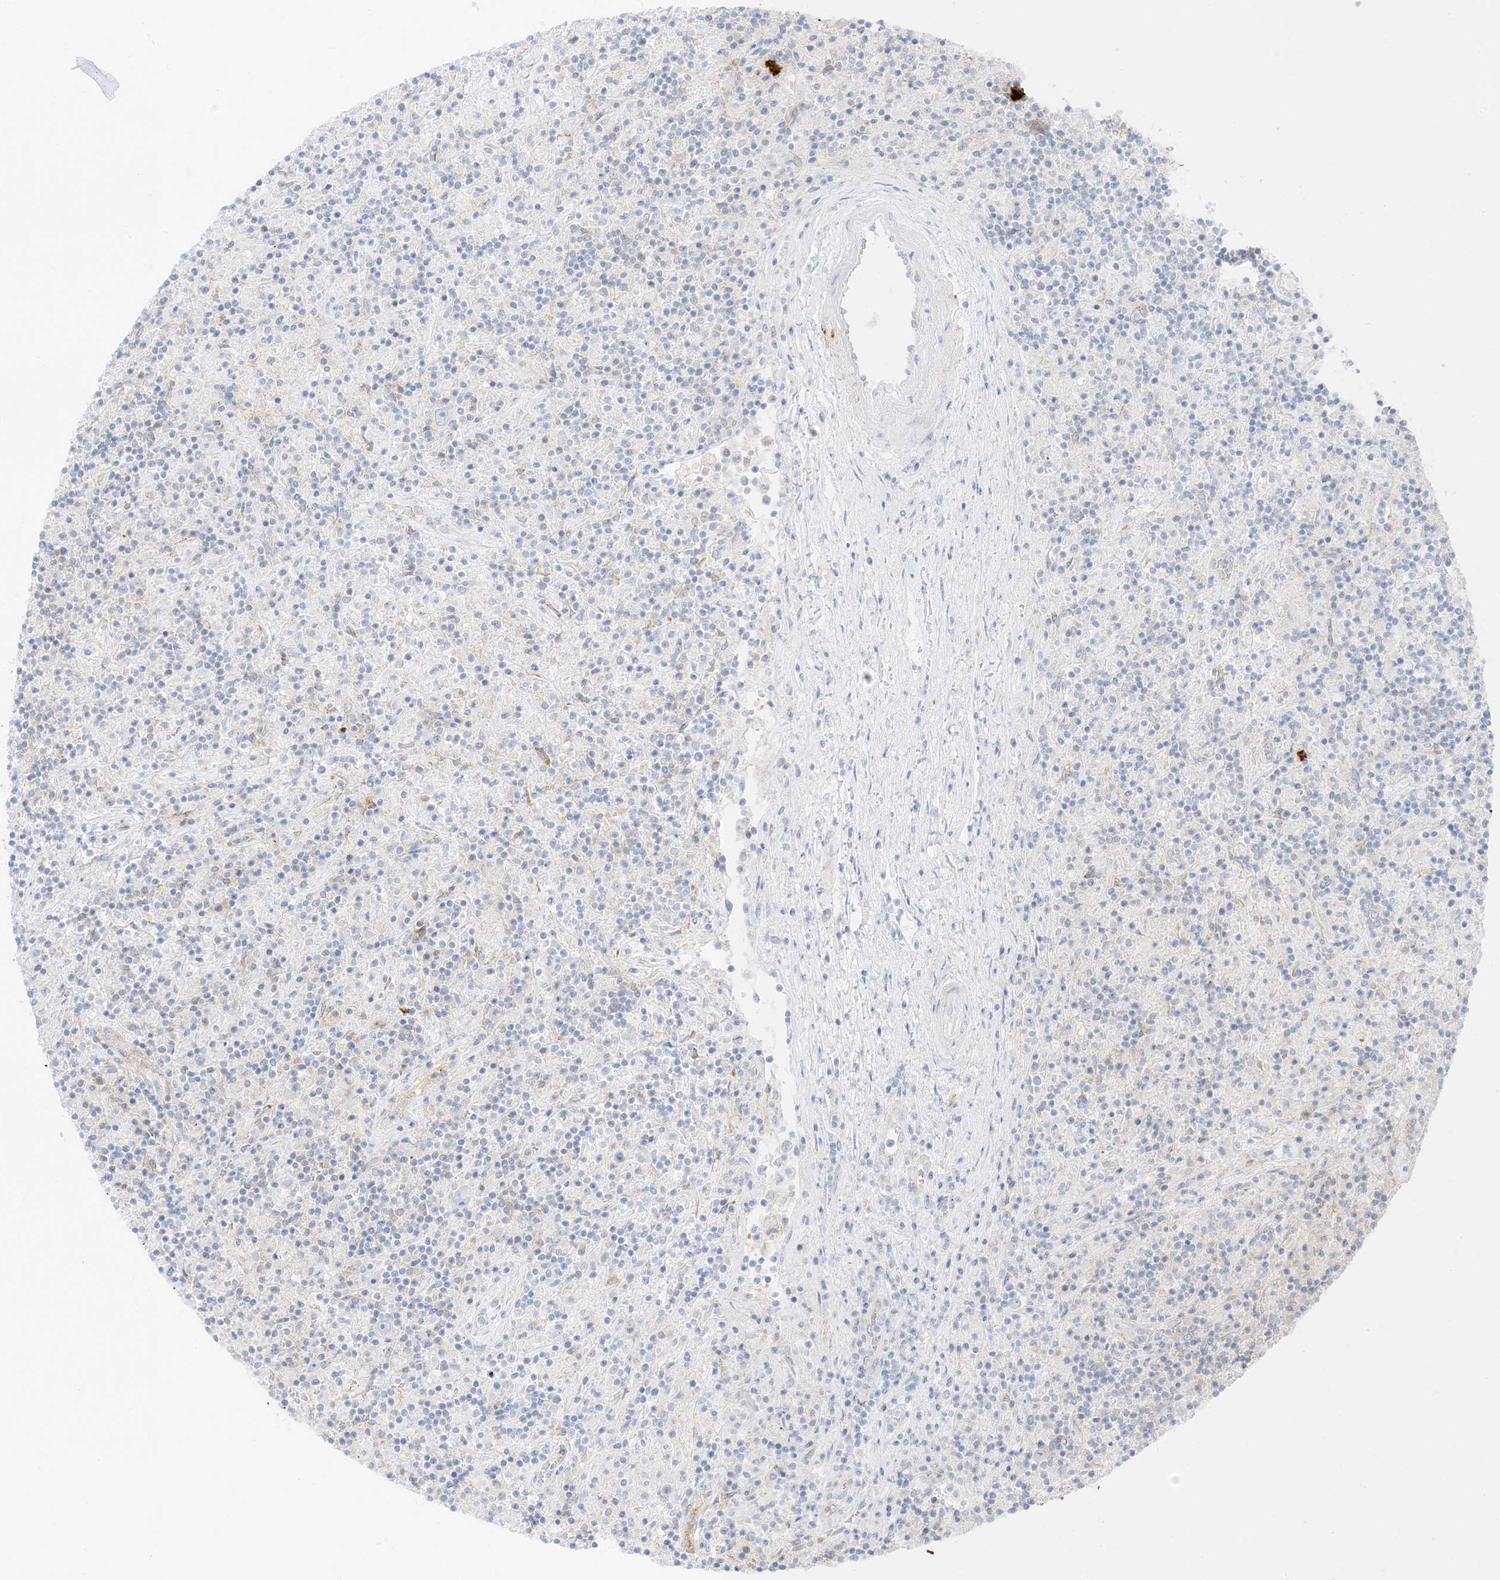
{"staining": {"intensity": "negative", "quantity": "none", "location": "none"}, "tissue": "lymphoma", "cell_type": "Tumor cells", "image_type": "cancer", "snomed": [{"axis": "morphology", "description": "Hodgkin's disease, NOS"}, {"axis": "topography", "description": "Lymph node"}], "caption": "Human Hodgkin's disease stained for a protein using IHC displays no expression in tumor cells.", "gene": "RAC1", "patient": {"sex": "male", "age": 70}}